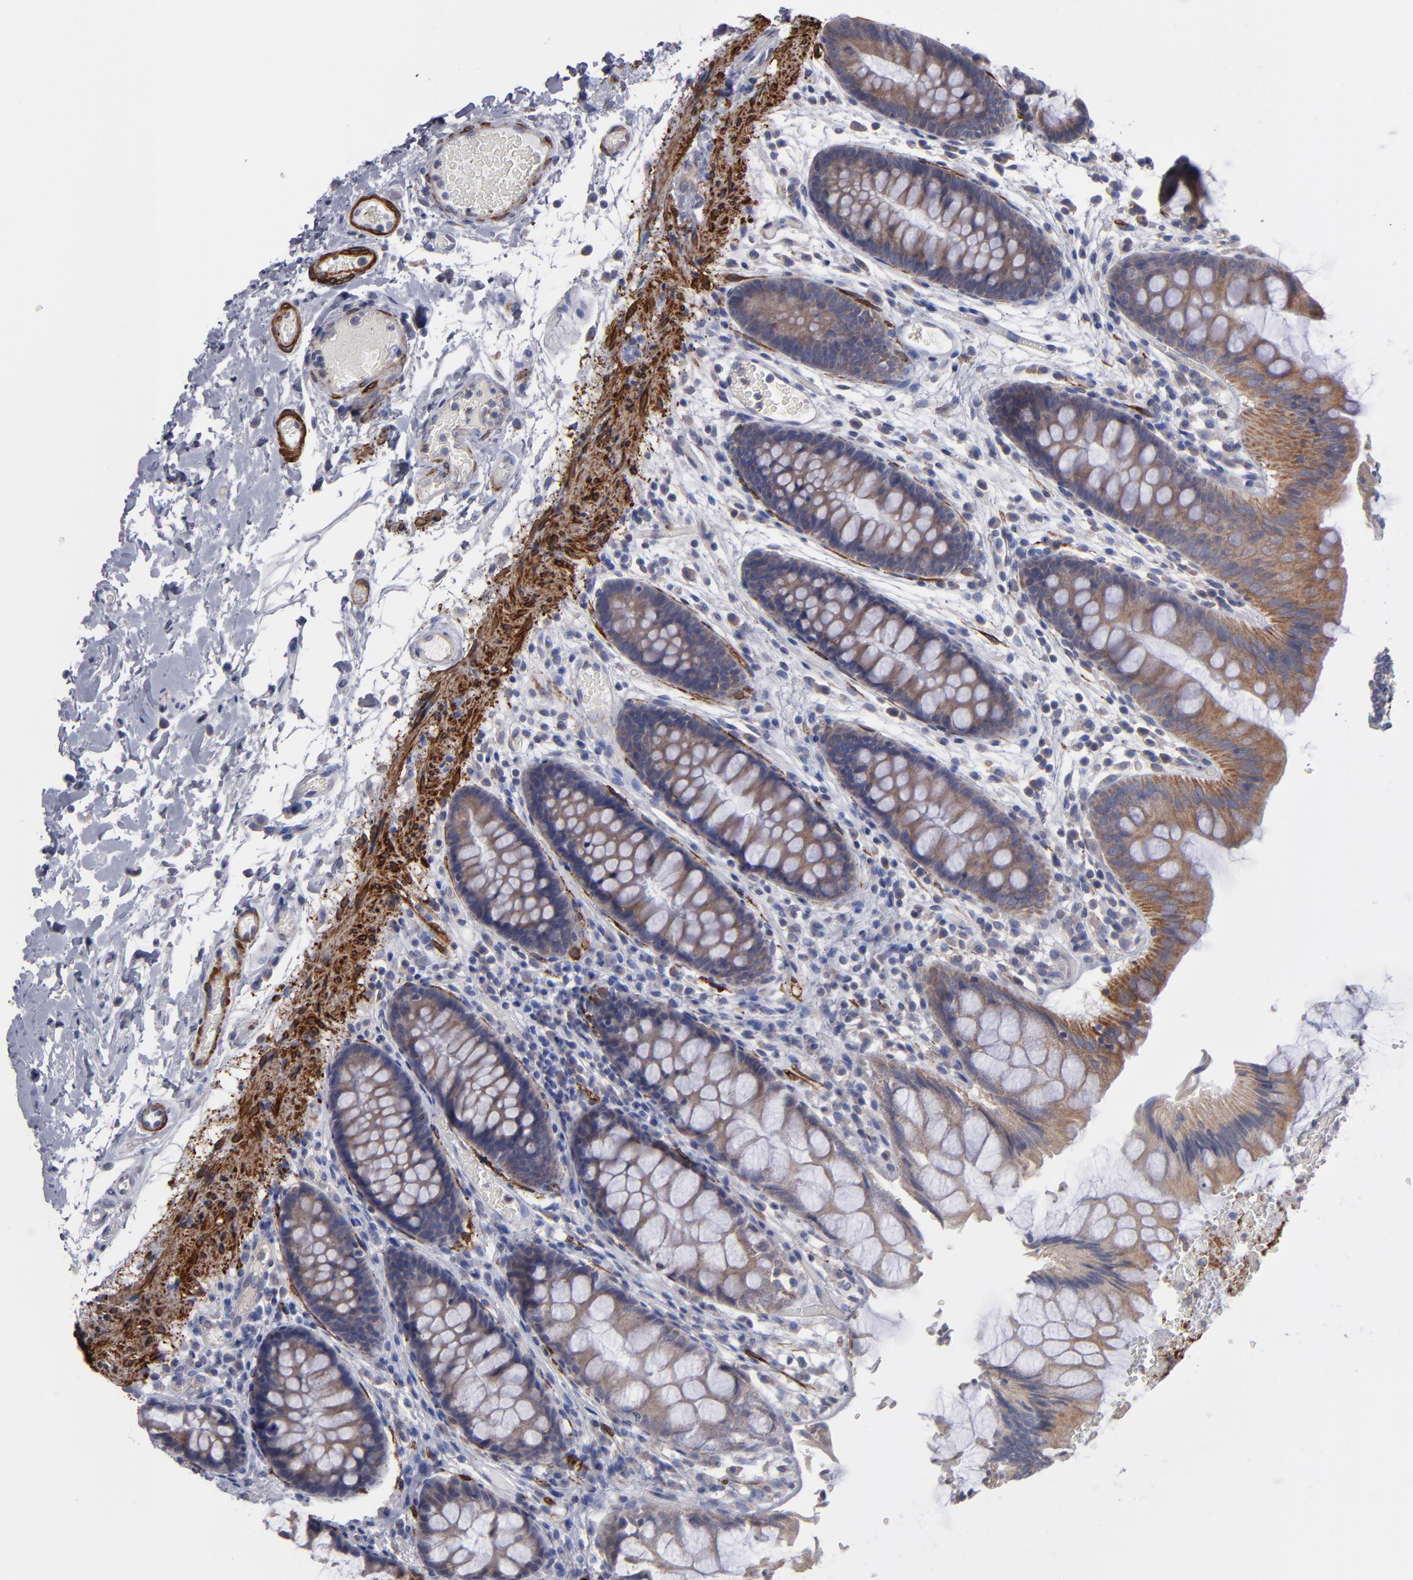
{"staining": {"intensity": "strong", "quantity": ">75%", "location": "cytoplasmic/membranous"}, "tissue": "colon", "cell_type": "Endothelial cells", "image_type": "normal", "snomed": [{"axis": "morphology", "description": "Normal tissue, NOS"}, {"axis": "topography", "description": "Smooth muscle"}, {"axis": "topography", "description": "Colon"}], "caption": "Colon was stained to show a protein in brown. There is high levels of strong cytoplasmic/membranous expression in about >75% of endothelial cells. The staining is performed using DAB brown chromogen to label protein expression. The nuclei are counter-stained blue using hematoxylin.", "gene": "SLMAP", "patient": {"sex": "male", "age": 67}}